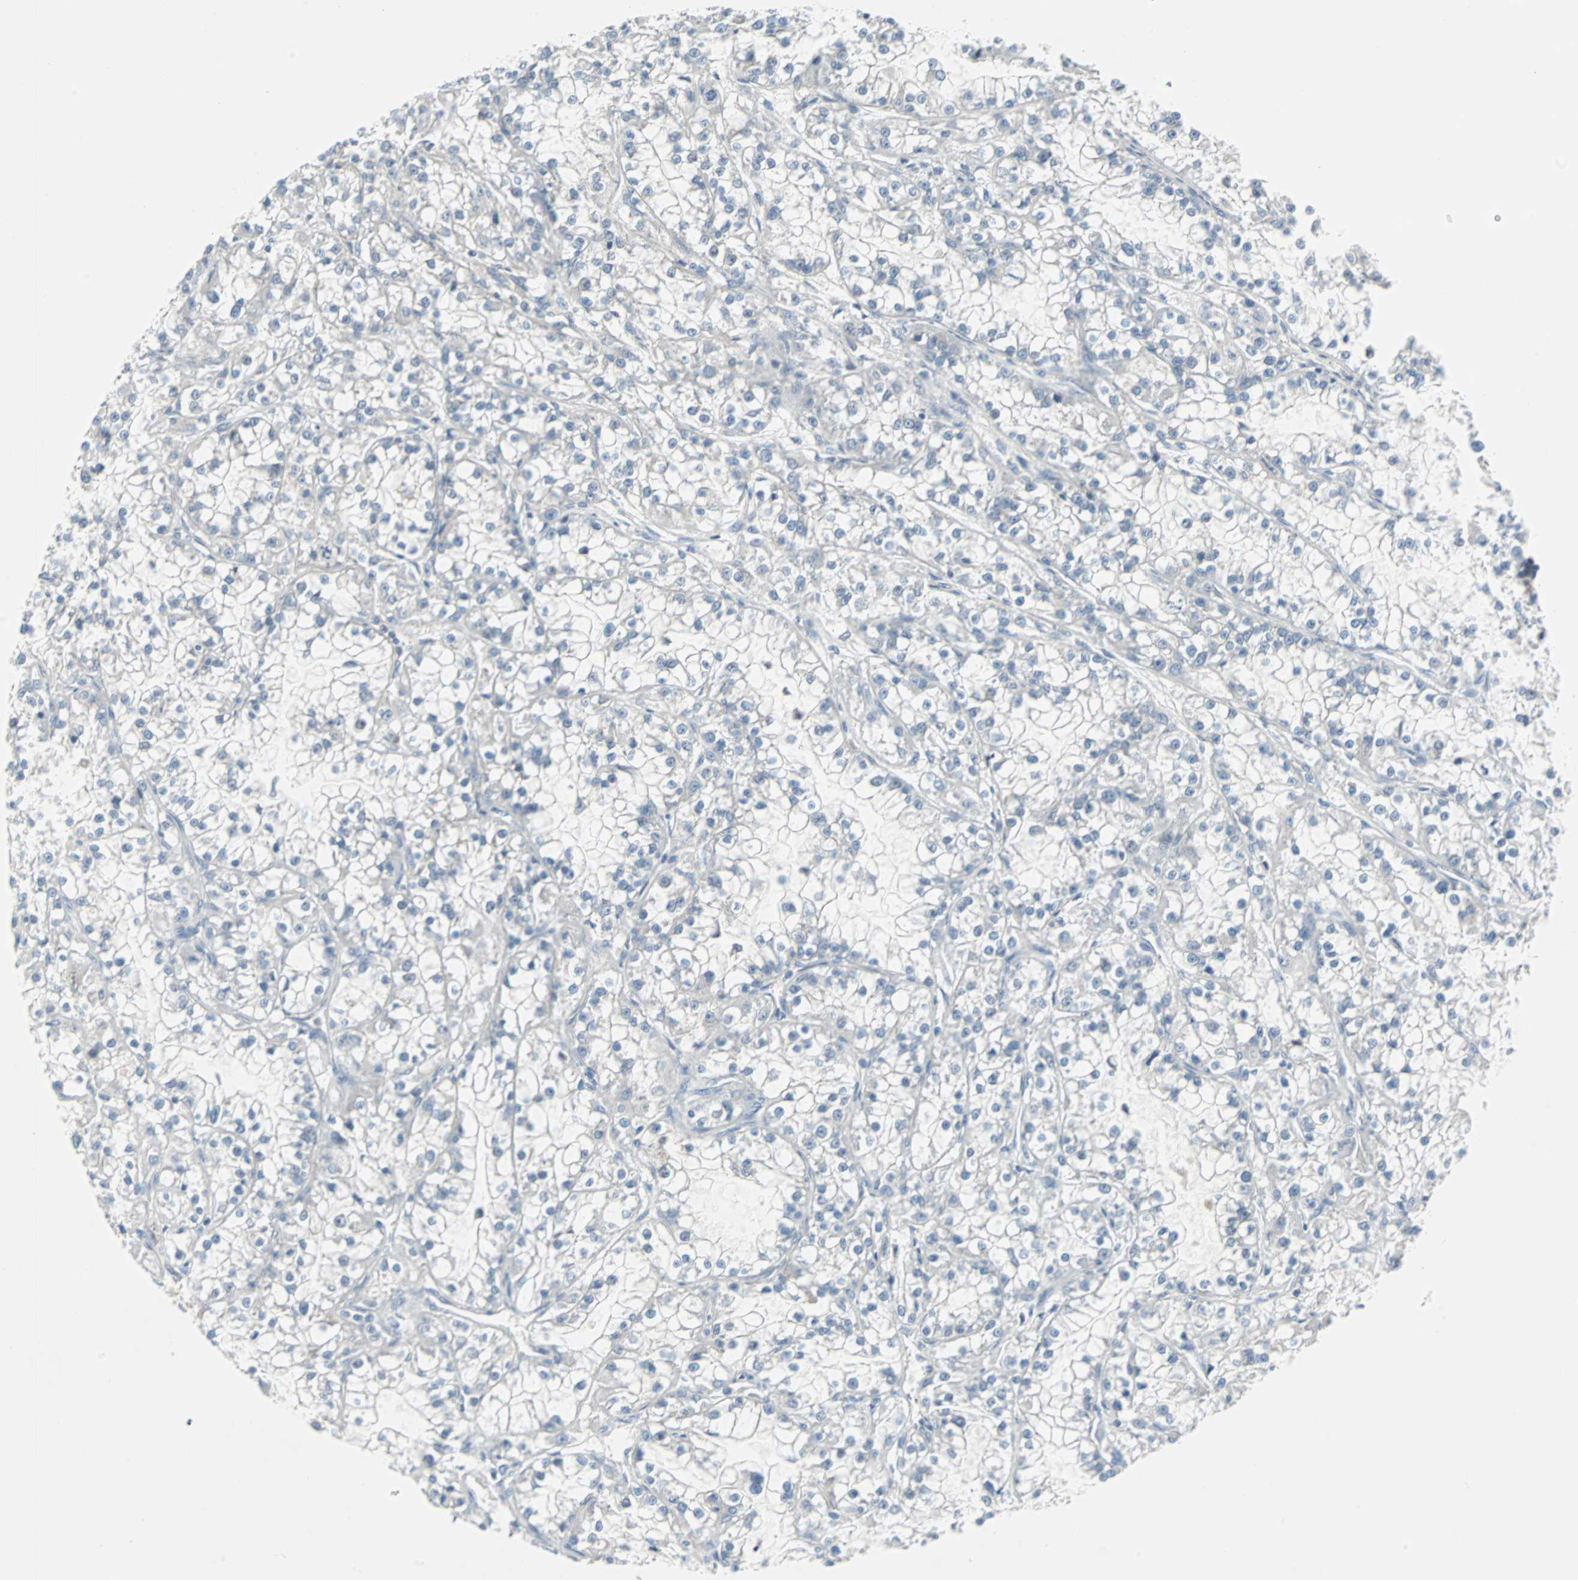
{"staining": {"intensity": "negative", "quantity": "none", "location": "none"}, "tissue": "renal cancer", "cell_type": "Tumor cells", "image_type": "cancer", "snomed": [{"axis": "morphology", "description": "Adenocarcinoma, NOS"}, {"axis": "topography", "description": "Kidney"}], "caption": "The immunohistochemistry photomicrograph has no significant expression in tumor cells of adenocarcinoma (renal) tissue.", "gene": "CASP3", "patient": {"sex": "female", "age": 52}}